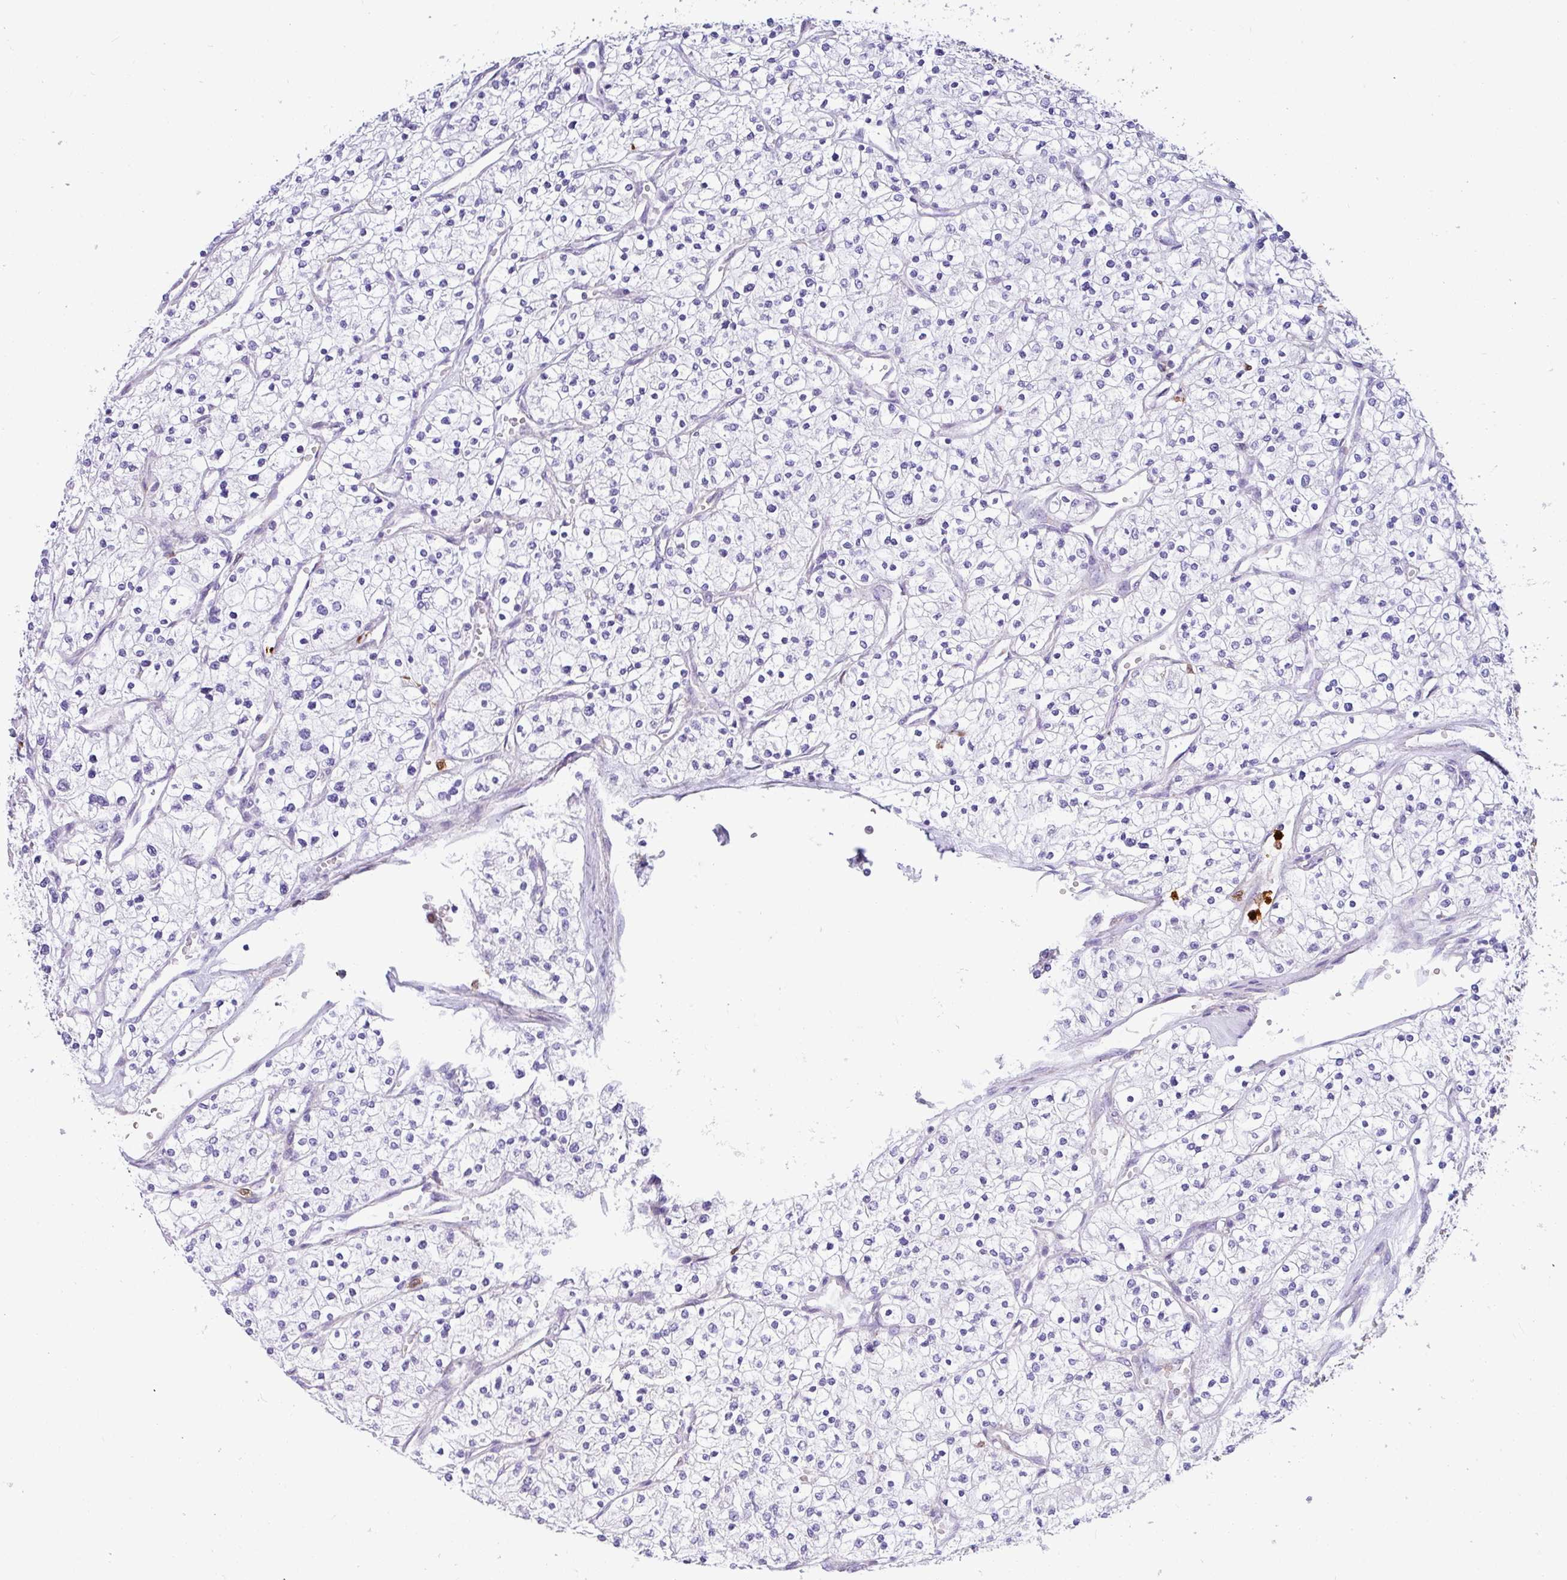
{"staining": {"intensity": "negative", "quantity": "none", "location": "none"}, "tissue": "renal cancer", "cell_type": "Tumor cells", "image_type": "cancer", "snomed": [{"axis": "morphology", "description": "Adenocarcinoma, NOS"}, {"axis": "topography", "description": "Kidney"}], "caption": "Immunohistochemical staining of renal cancer demonstrates no significant expression in tumor cells.", "gene": "SH2D3C", "patient": {"sex": "male", "age": 80}}